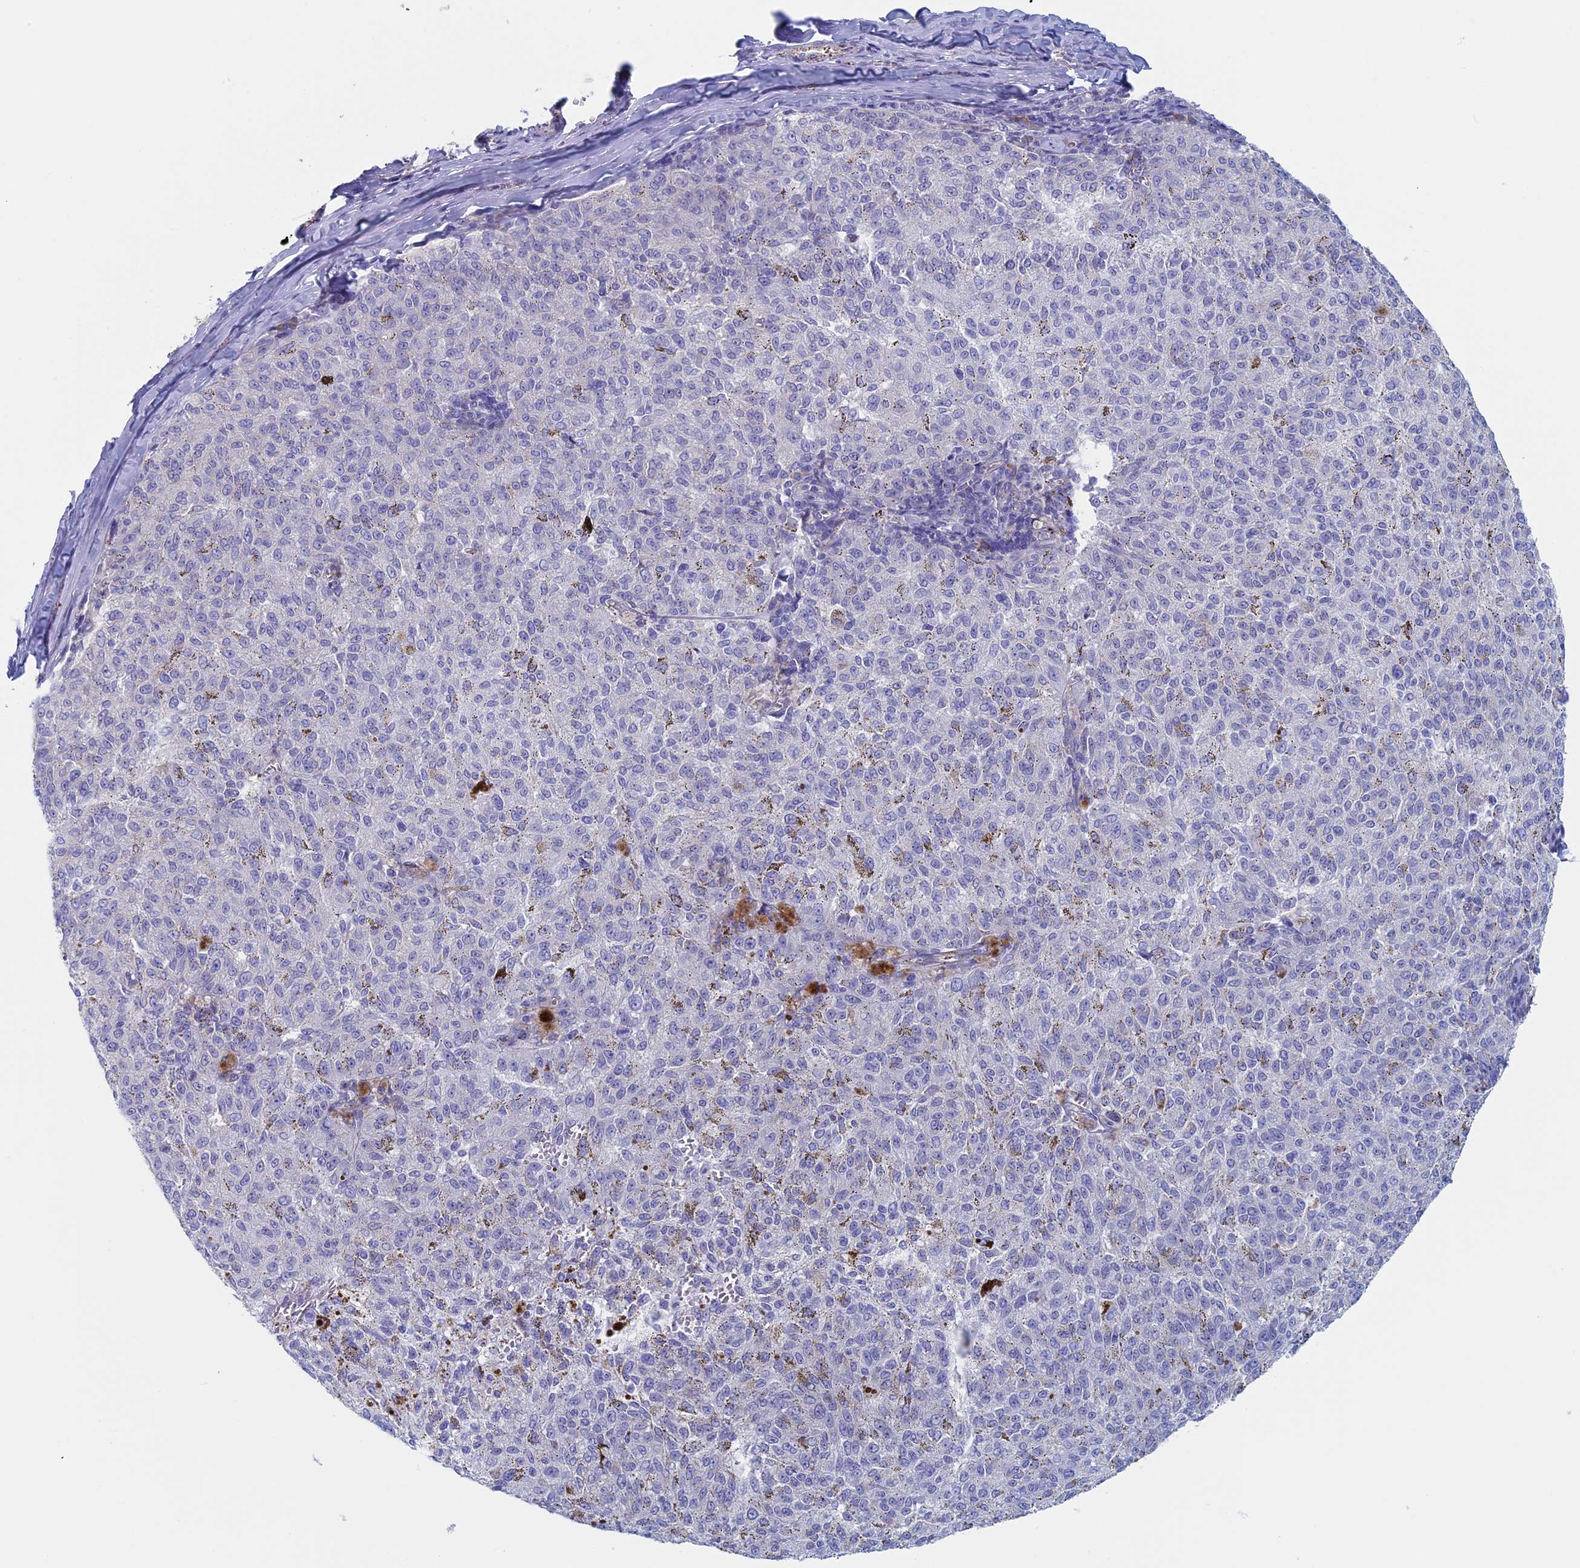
{"staining": {"intensity": "negative", "quantity": "none", "location": "none"}, "tissue": "melanoma", "cell_type": "Tumor cells", "image_type": "cancer", "snomed": [{"axis": "morphology", "description": "Malignant melanoma, NOS"}, {"axis": "topography", "description": "Skin"}], "caption": "The IHC image has no significant expression in tumor cells of melanoma tissue.", "gene": "MAGEB6", "patient": {"sex": "female", "age": 72}}